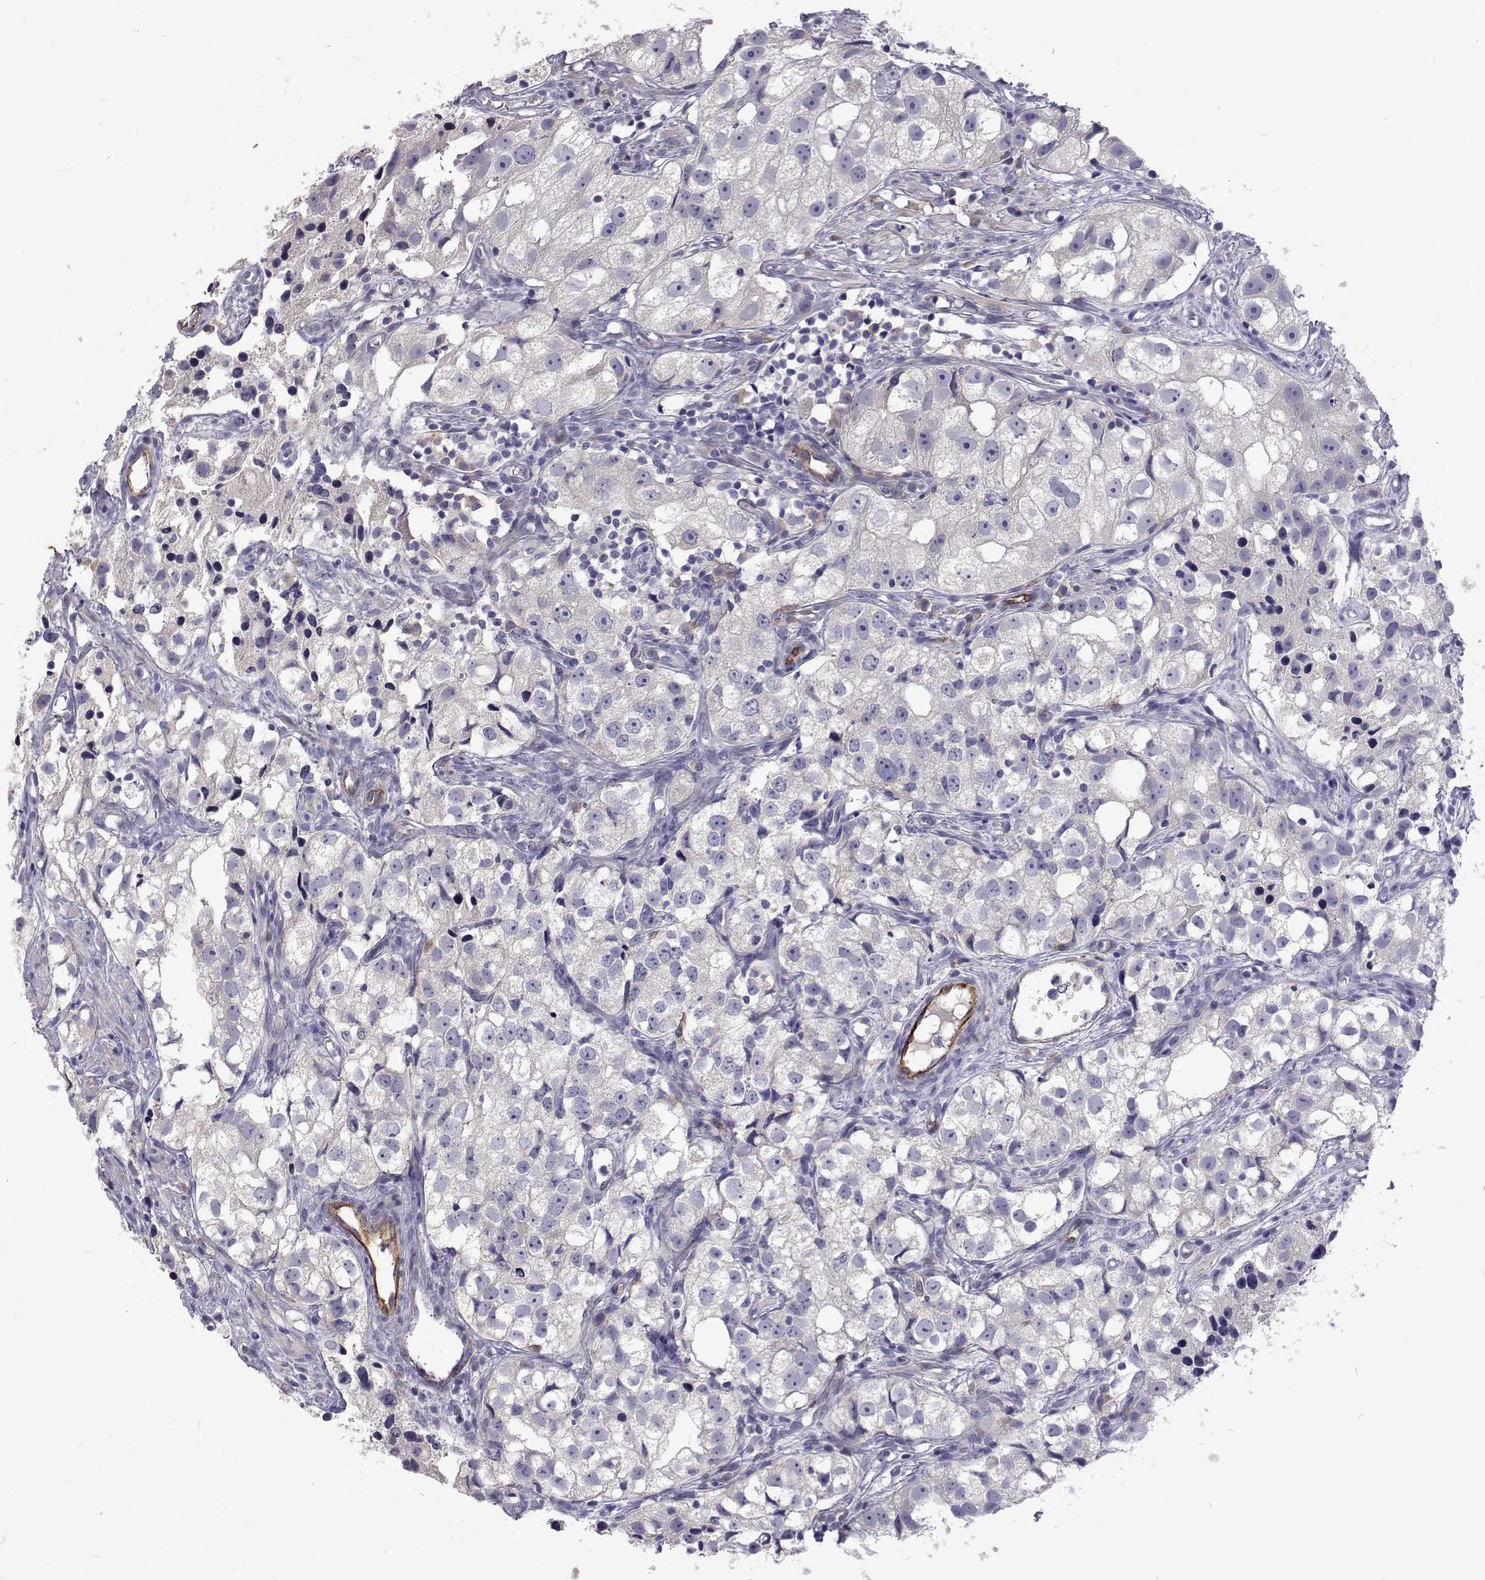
{"staining": {"intensity": "negative", "quantity": "none", "location": "none"}, "tissue": "prostate cancer", "cell_type": "Tumor cells", "image_type": "cancer", "snomed": [{"axis": "morphology", "description": "Adenocarcinoma, High grade"}, {"axis": "topography", "description": "Prostate"}], "caption": "Immunohistochemistry micrograph of neoplastic tissue: prostate high-grade adenocarcinoma stained with DAB (3,3'-diaminobenzidine) reveals no significant protein expression in tumor cells.", "gene": "NPR3", "patient": {"sex": "male", "age": 68}}